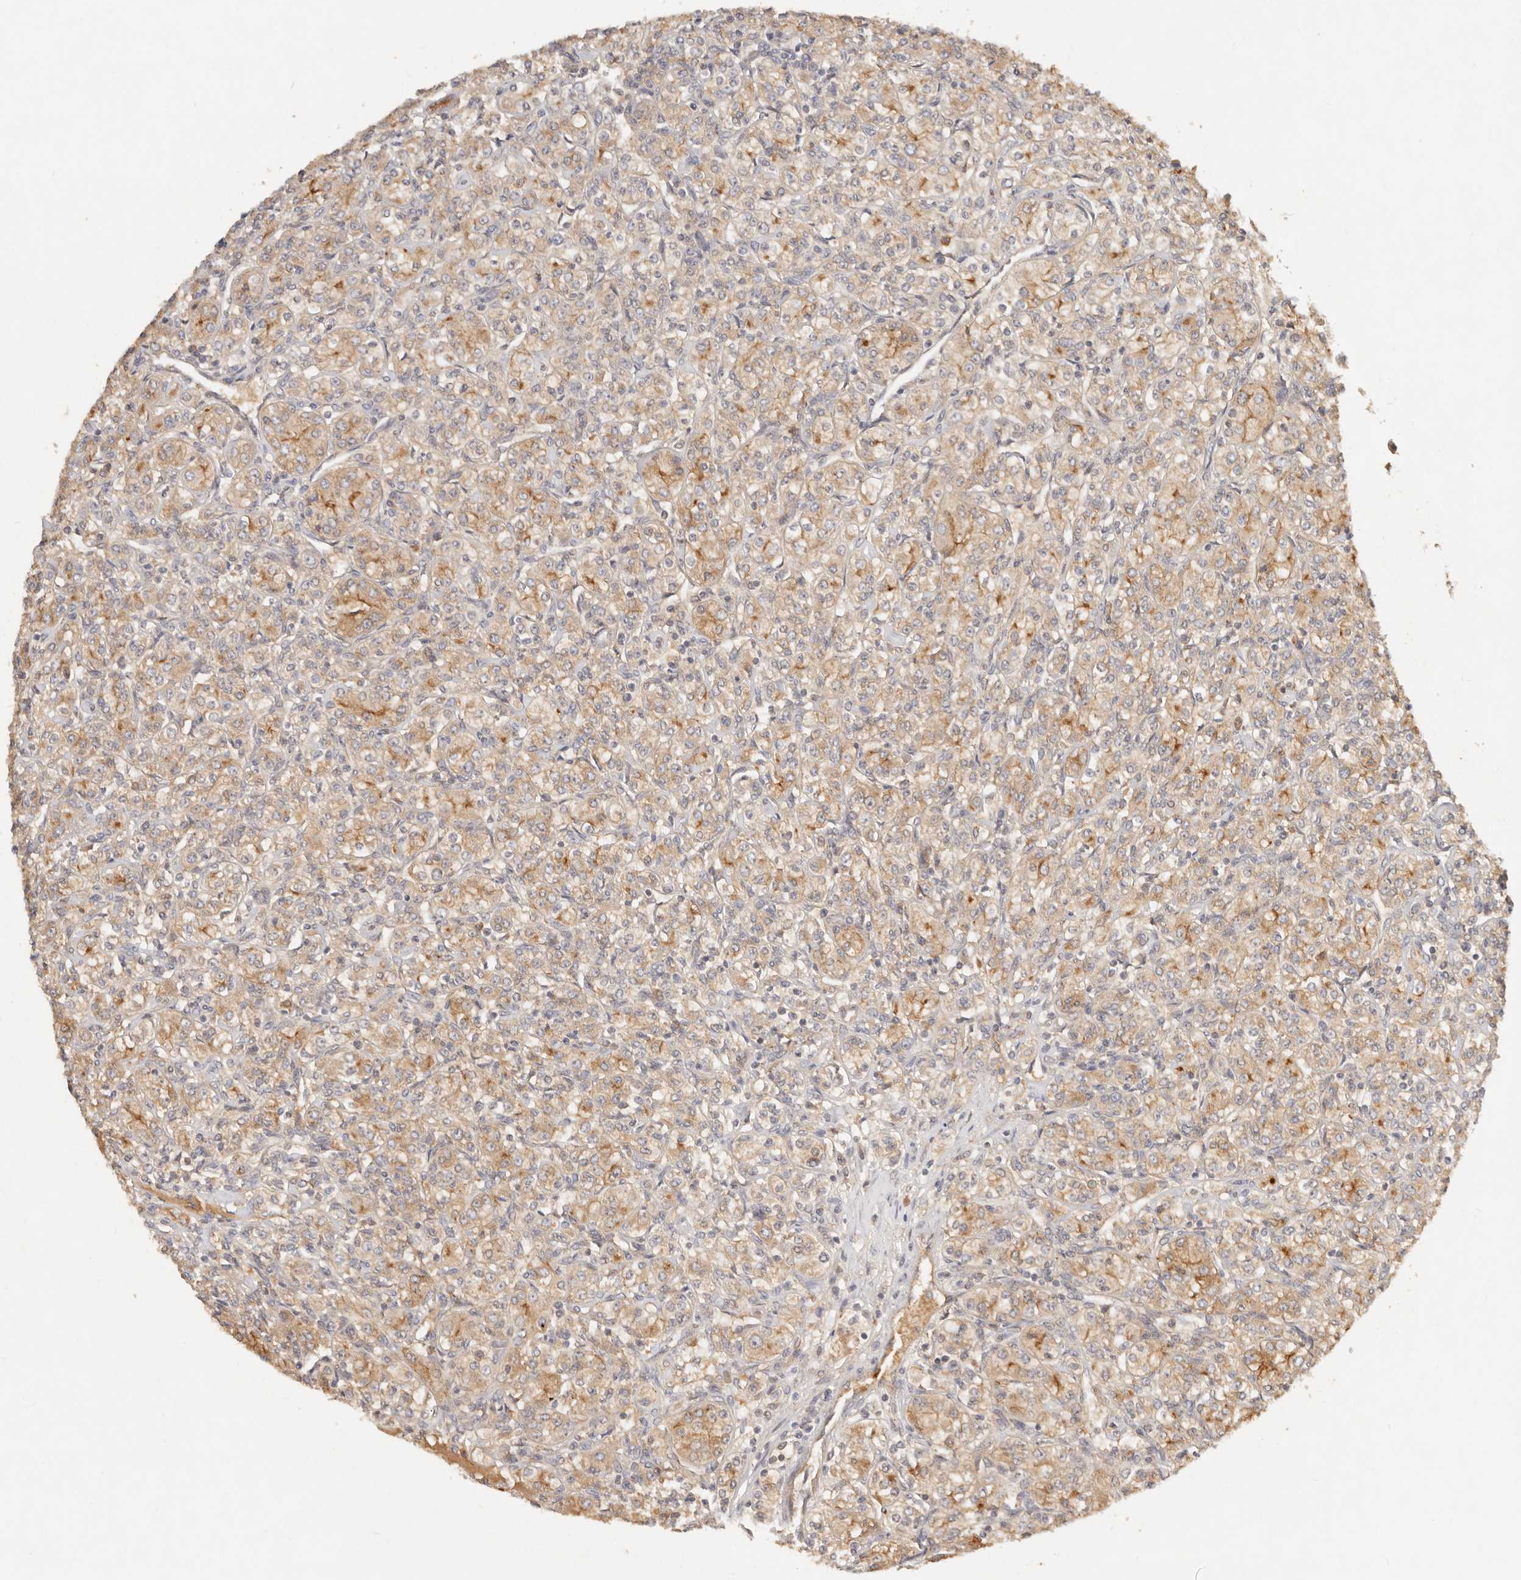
{"staining": {"intensity": "moderate", "quantity": "25%-75%", "location": "cytoplasmic/membranous"}, "tissue": "renal cancer", "cell_type": "Tumor cells", "image_type": "cancer", "snomed": [{"axis": "morphology", "description": "Adenocarcinoma, NOS"}, {"axis": "topography", "description": "Kidney"}], "caption": "Immunohistochemistry histopathology image of neoplastic tissue: human adenocarcinoma (renal) stained using immunohistochemistry (IHC) shows medium levels of moderate protein expression localized specifically in the cytoplasmic/membranous of tumor cells, appearing as a cytoplasmic/membranous brown color.", "gene": "FREM2", "patient": {"sex": "male", "age": 77}}